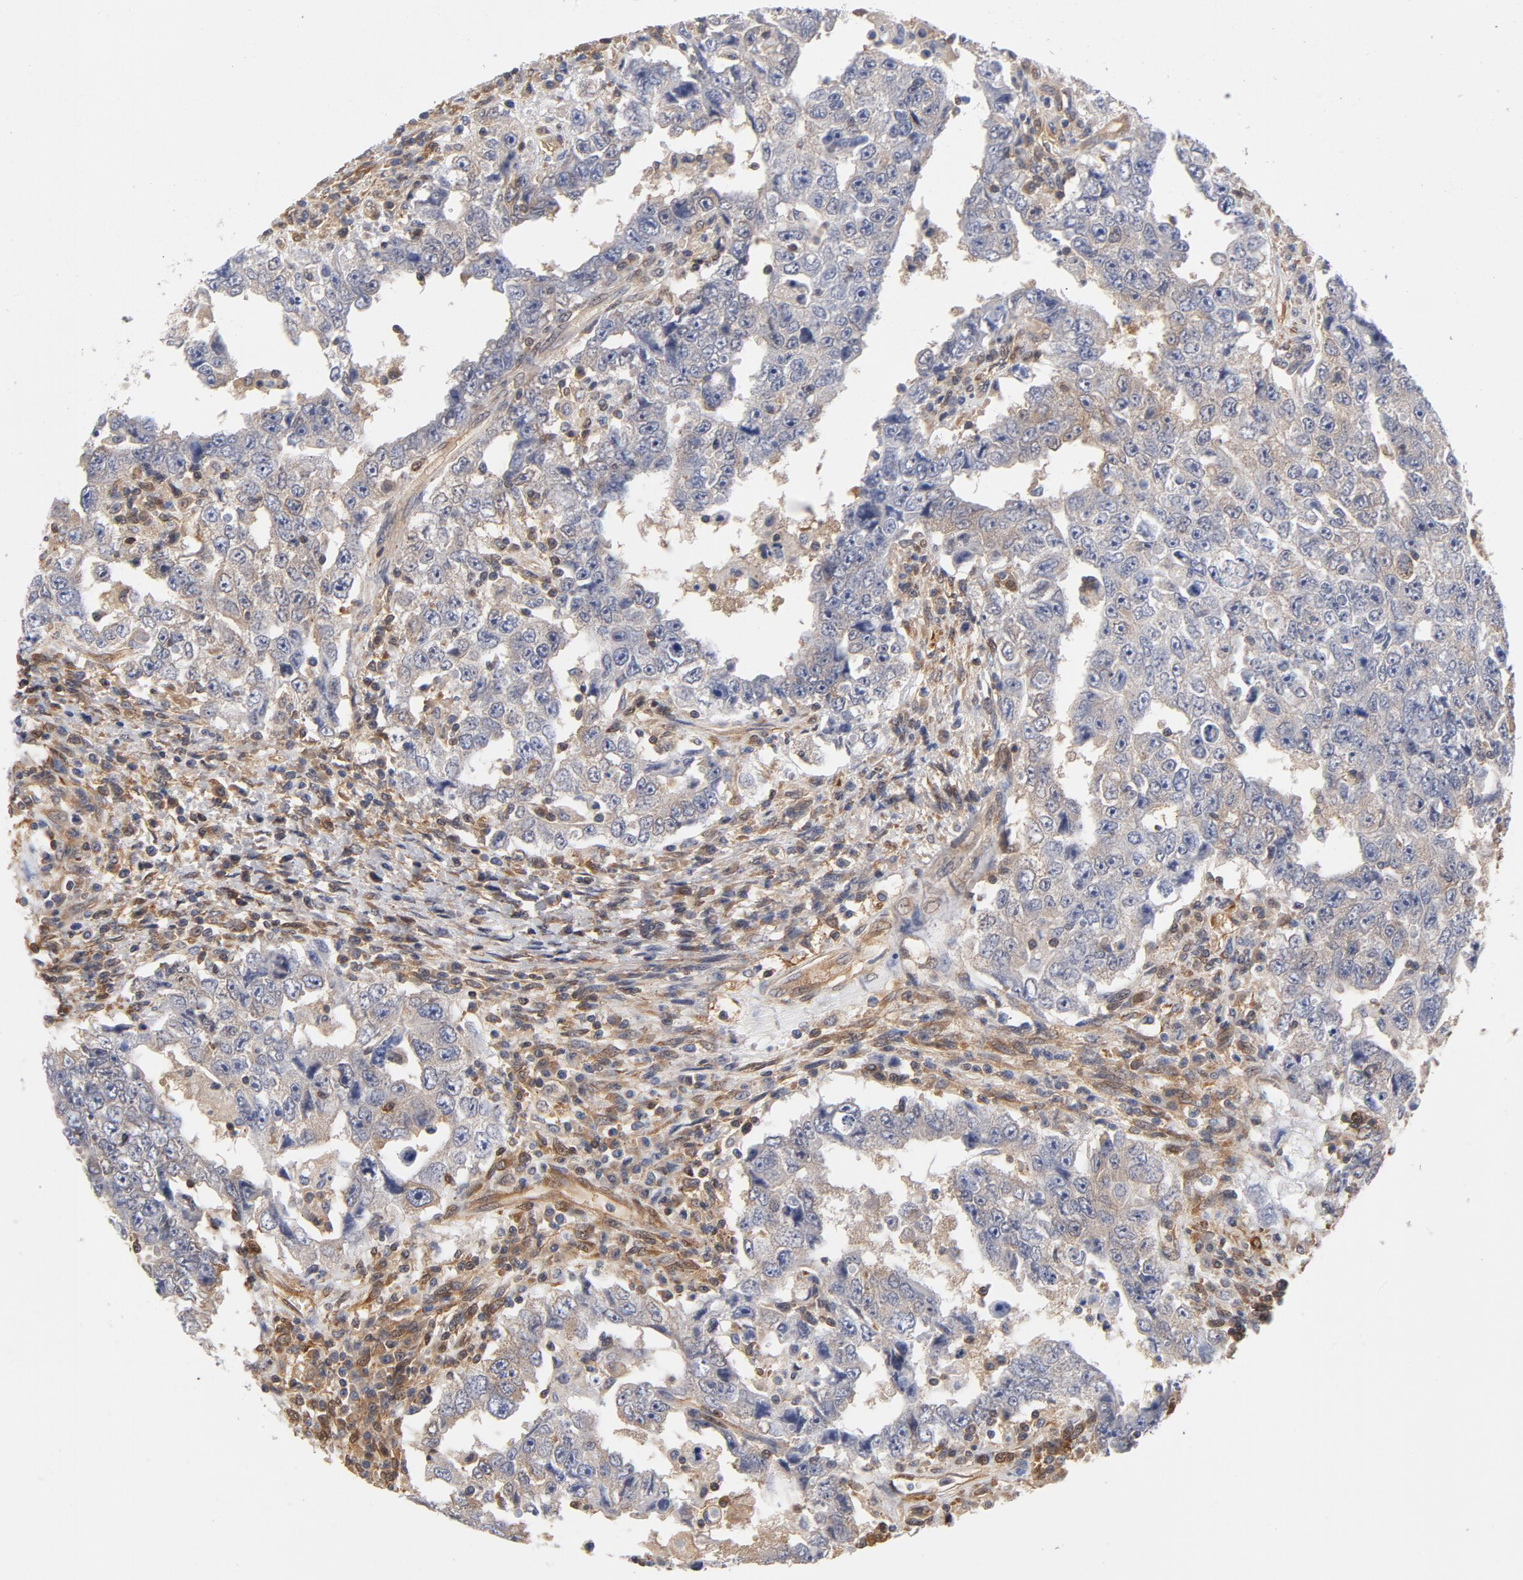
{"staining": {"intensity": "negative", "quantity": "none", "location": "none"}, "tissue": "testis cancer", "cell_type": "Tumor cells", "image_type": "cancer", "snomed": [{"axis": "morphology", "description": "Carcinoma, Embryonal, NOS"}, {"axis": "topography", "description": "Testis"}], "caption": "A histopathology image of human testis embryonal carcinoma is negative for staining in tumor cells. The staining is performed using DAB brown chromogen with nuclei counter-stained in using hematoxylin.", "gene": "ASMTL", "patient": {"sex": "male", "age": 26}}